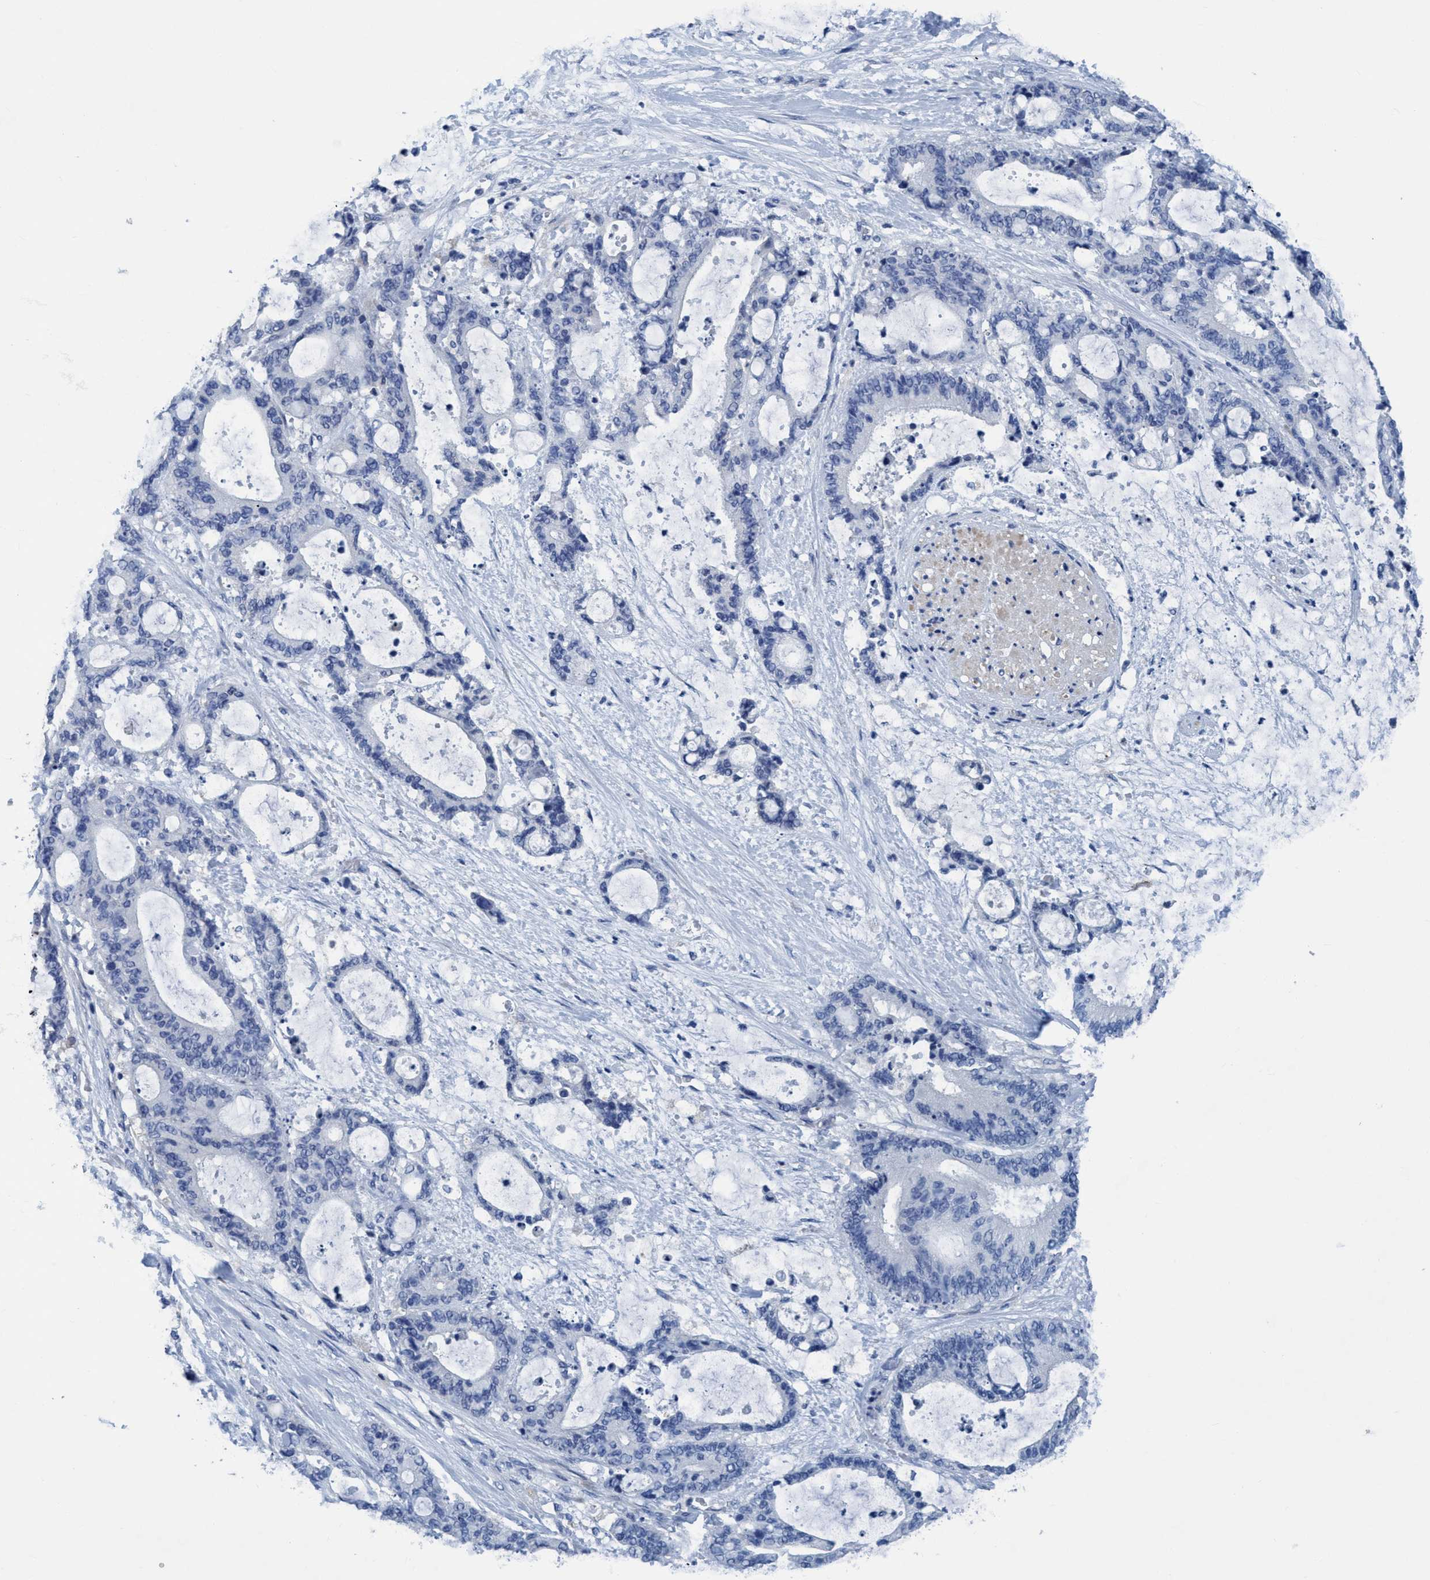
{"staining": {"intensity": "negative", "quantity": "none", "location": "none"}, "tissue": "liver cancer", "cell_type": "Tumor cells", "image_type": "cancer", "snomed": [{"axis": "morphology", "description": "Normal tissue, NOS"}, {"axis": "morphology", "description": "Cholangiocarcinoma"}, {"axis": "topography", "description": "Liver"}, {"axis": "topography", "description": "Peripheral nerve tissue"}], "caption": "This is an IHC photomicrograph of human liver cancer. There is no staining in tumor cells.", "gene": "DNAI1", "patient": {"sex": "female", "age": 73}}